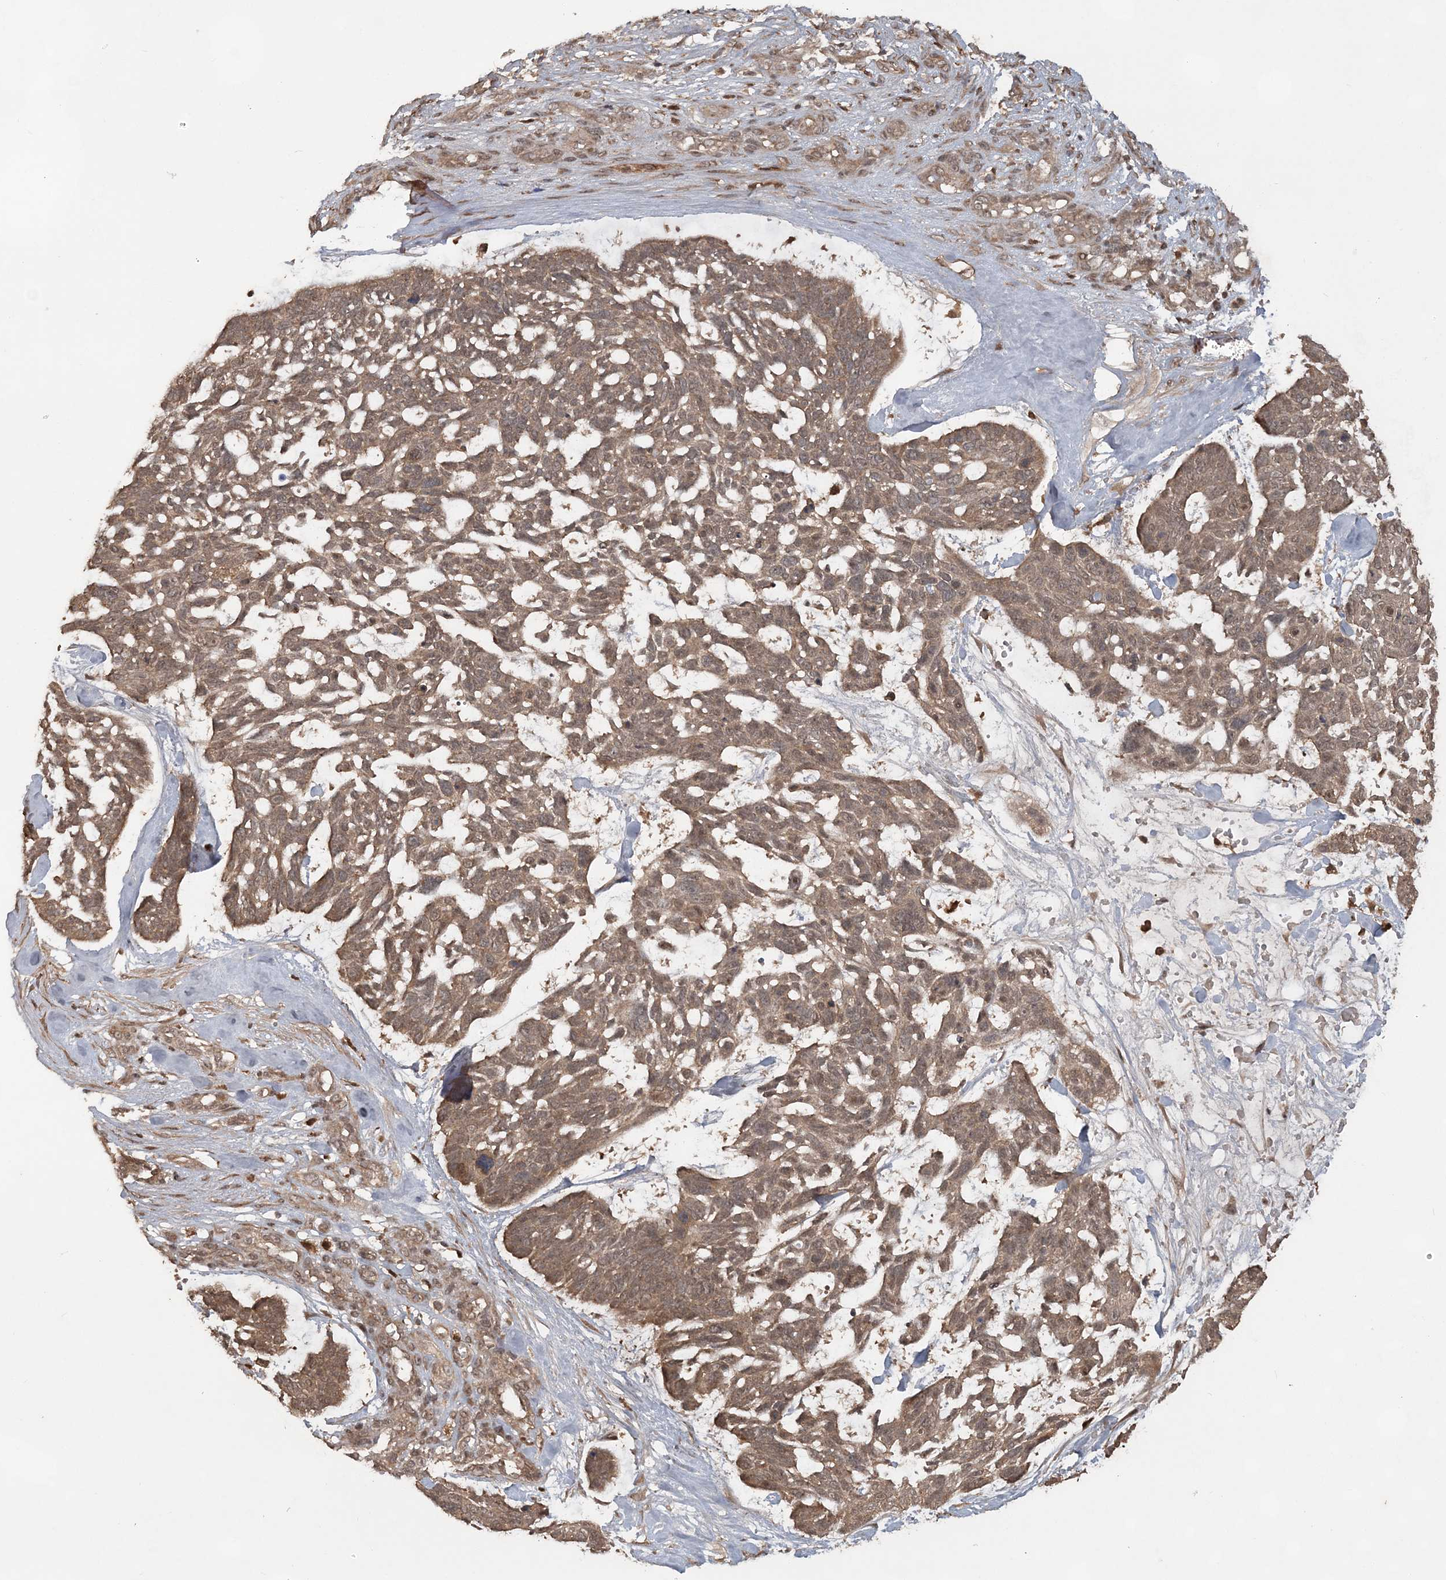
{"staining": {"intensity": "moderate", "quantity": ">75%", "location": "cytoplasmic/membranous"}, "tissue": "skin cancer", "cell_type": "Tumor cells", "image_type": "cancer", "snomed": [{"axis": "morphology", "description": "Basal cell carcinoma"}, {"axis": "topography", "description": "Skin"}], "caption": "Brown immunohistochemical staining in human skin cancer reveals moderate cytoplasmic/membranous expression in about >75% of tumor cells. (IHC, brightfield microscopy, high magnification).", "gene": "LACC1", "patient": {"sex": "male", "age": 88}}